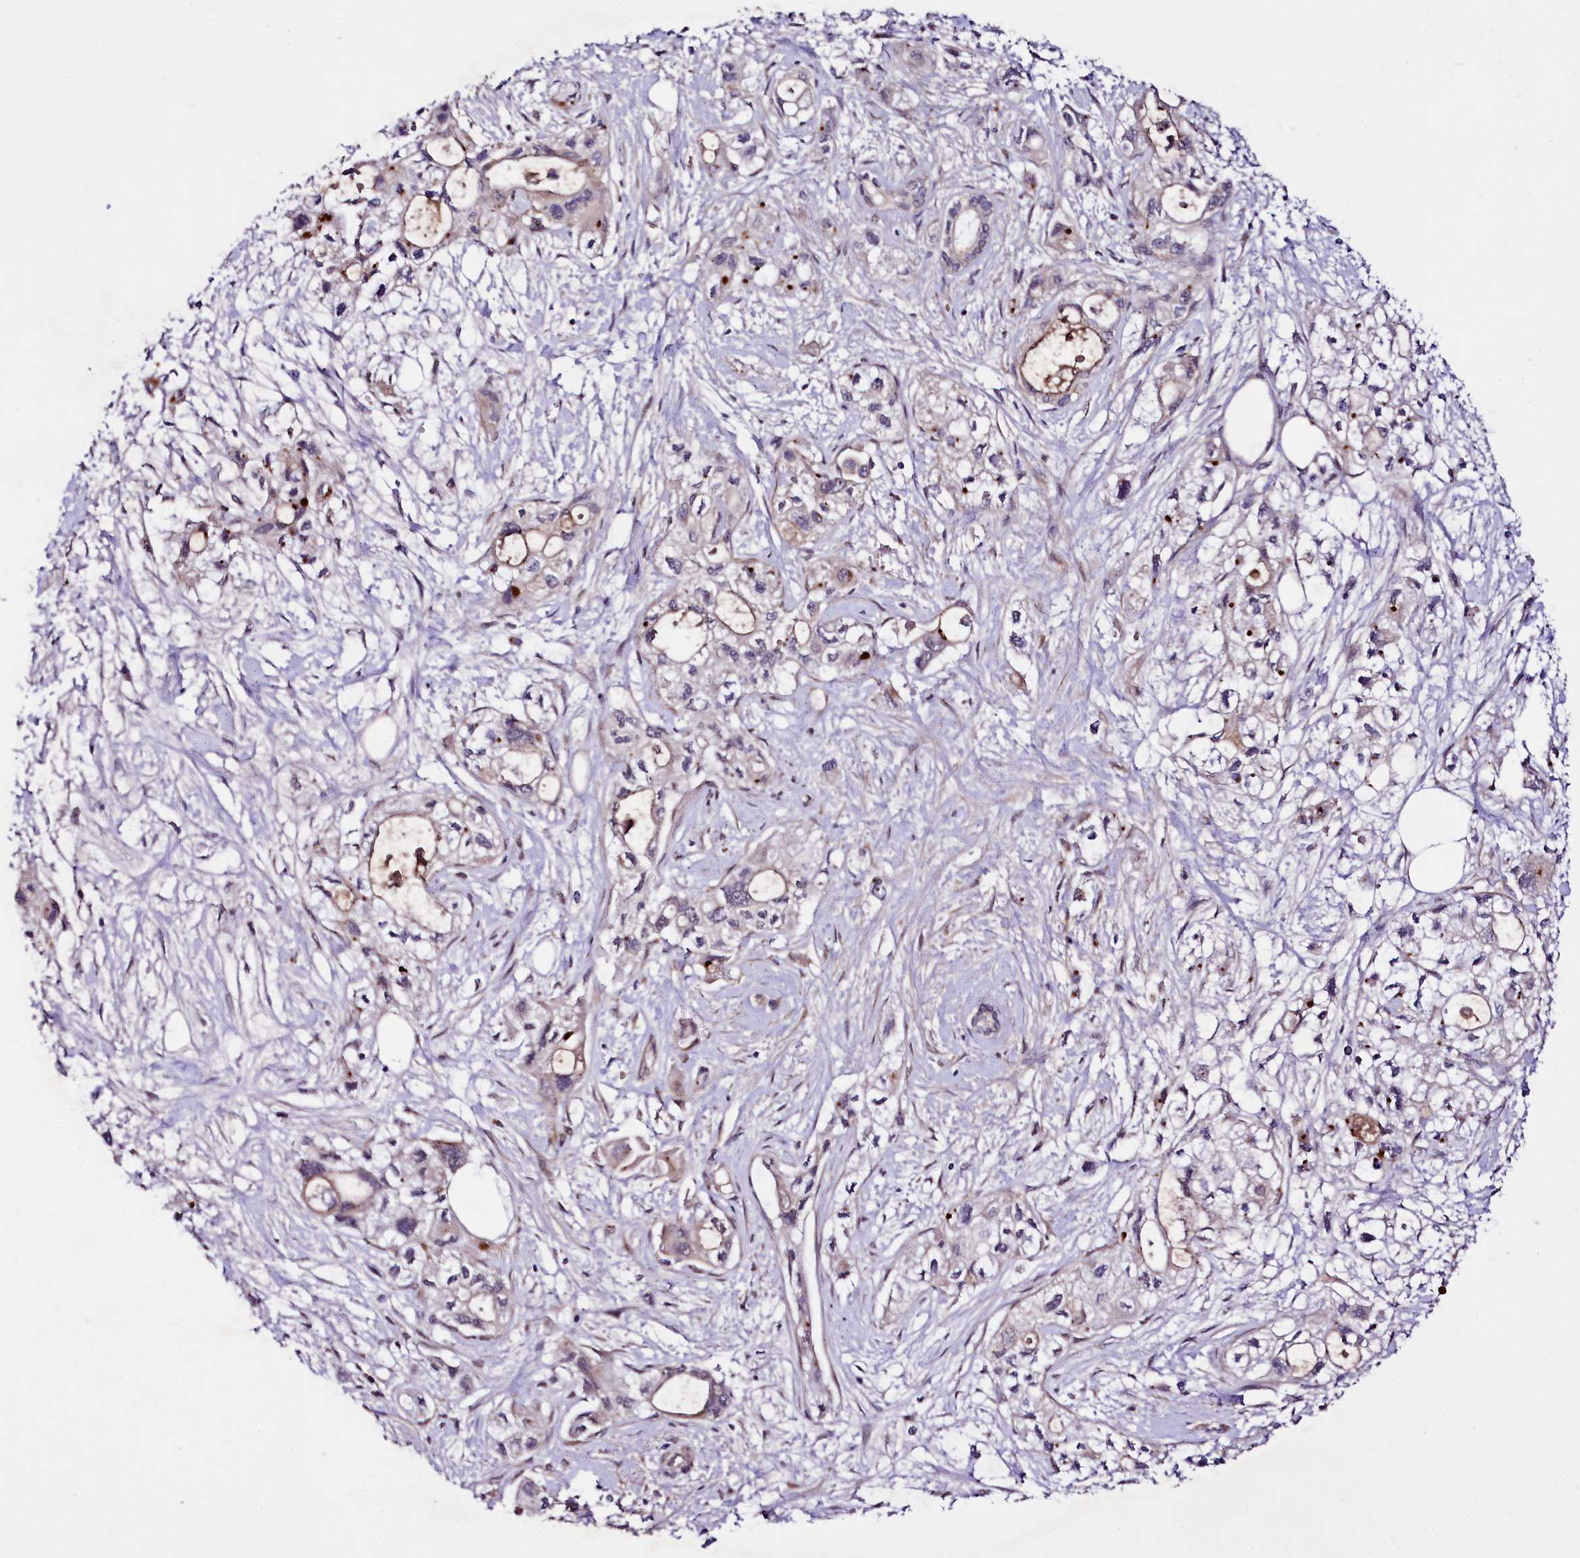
{"staining": {"intensity": "weak", "quantity": ">75%", "location": "cytoplasmic/membranous"}, "tissue": "pancreatic cancer", "cell_type": "Tumor cells", "image_type": "cancer", "snomed": [{"axis": "morphology", "description": "Adenocarcinoma, NOS"}, {"axis": "topography", "description": "Pancreas"}], "caption": "DAB (3,3'-diaminobenzidine) immunohistochemical staining of adenocarcinoma (pancreatic) exhibits weak cytoplasmic/membranous protein positivity in approximately >75% of tumor cells. (Brightfield microscopy of DAB IHC at high magnification).", "gene": "PHLDB1", "patient": {"sex": "male", "age": 75}}